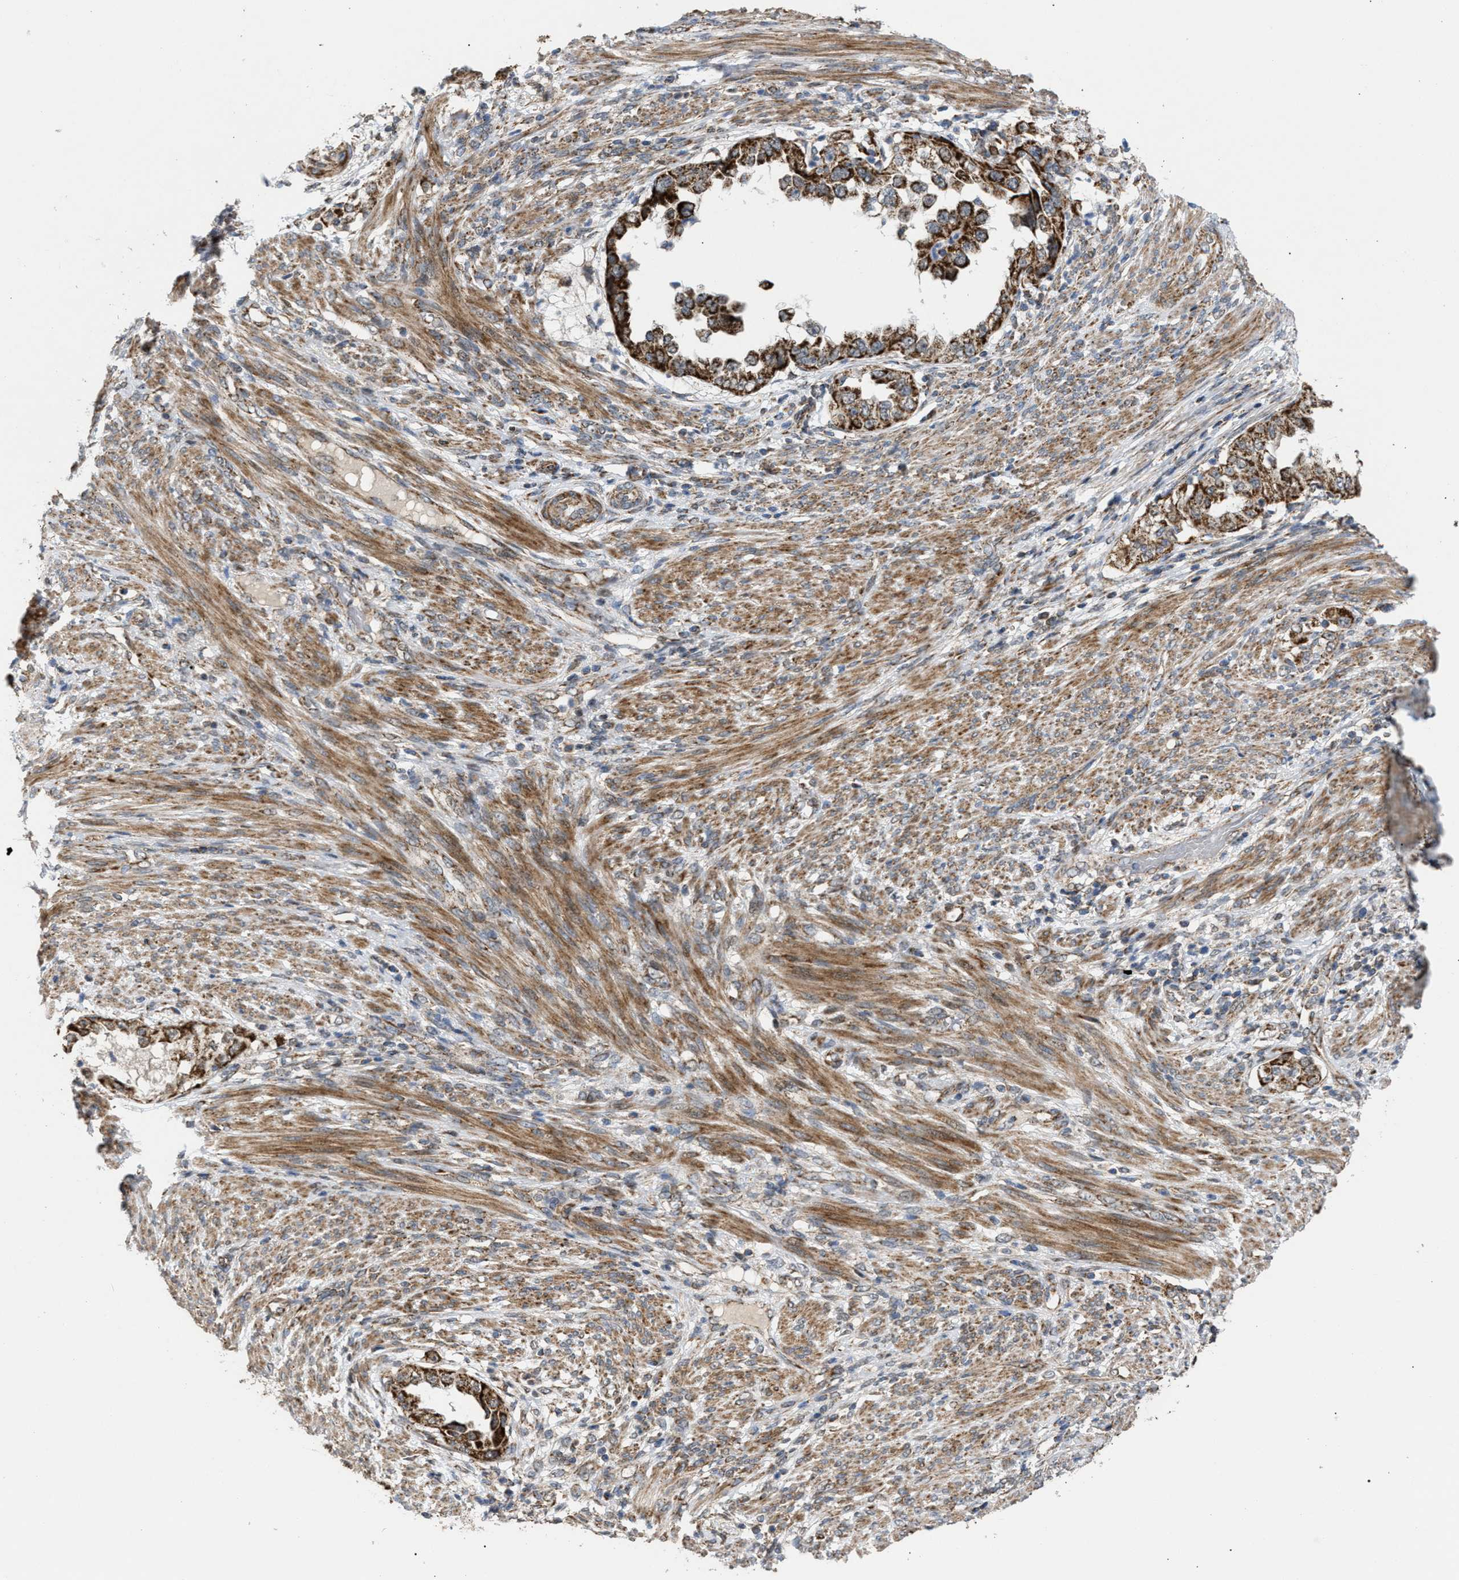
{"staining": {"intensity": "moderate", "quantity": ">75%", "location": "cytoplasmic/membranous"}, "tissue": "endometrial cancer", "cell_type": "Tumor cells", "image_type": "cancer", "snomed": [{"axis": "morphology", "description": "Adenocarcinoma, NOS"}, {"axis": "topography", "description": "Endometrium"}], "caption": "Immunohistochemistry of human endometrial adenocarcinoma exhibits medium levels of moderate cytoplasmic/membranous expression in approximately >75% of tumor cells.", "gene": "TACO1", "patient": {"sex": "female", "age": 85}}